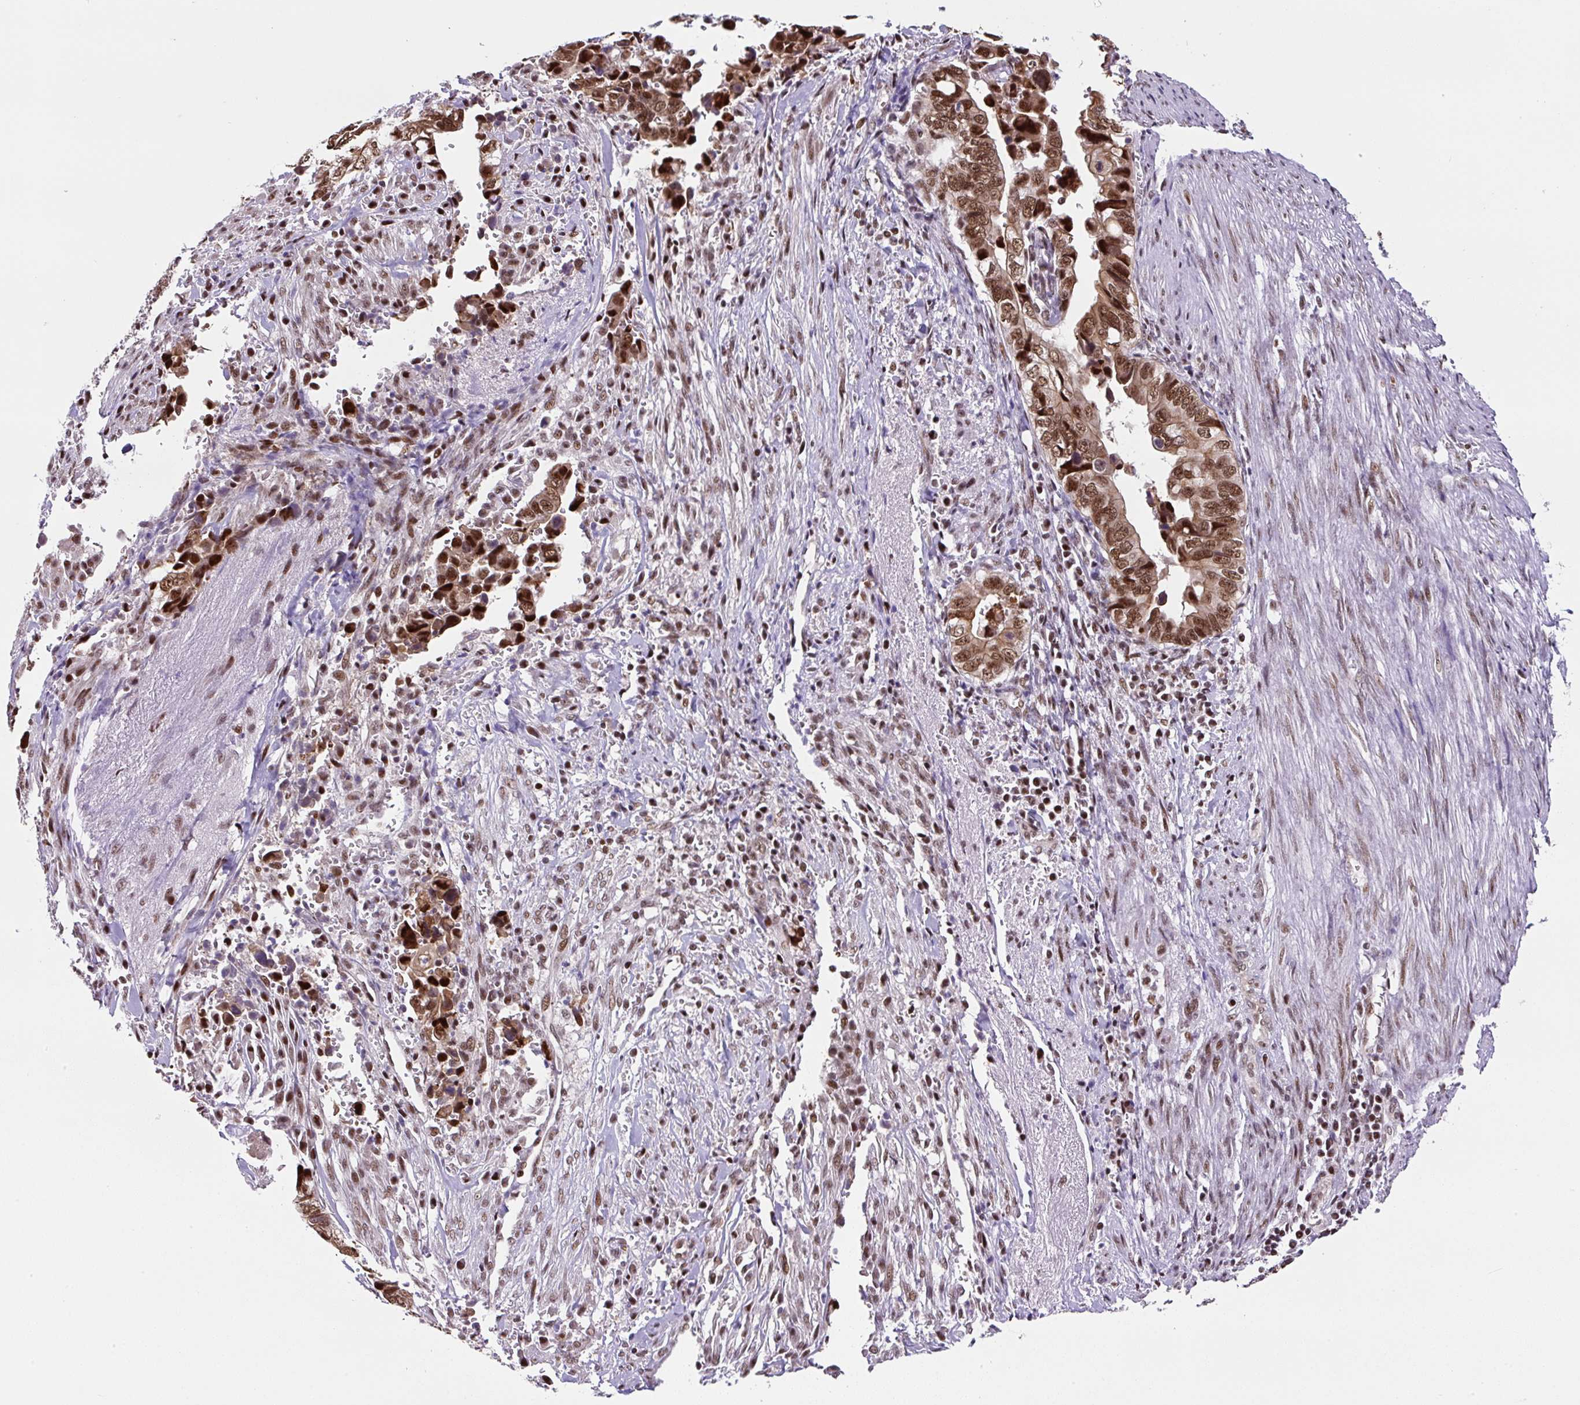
{"staining": {"intensity": "strong", "quantity": ">75%", "location": "nuclear"}, "tissue": "liver cancer", "cell_type": "Tumor cells", "image_type": "cancer", "snomed": [{"axis": "morphology", "description": "Cholangiocarcinoma"}, {"axis": "topography", "description": "Liver"}], "caption": "The photomicrograph shows immunohistochemical staining of cholangiocarcinoma (liver). There is strong nuclear expression is present in approximately >75% of tumor cells. (Brightfield microscopy of DAB IHC at high magnification).", "gene": "TAF1A", "patient": {"sex": "female", "age": 79}}